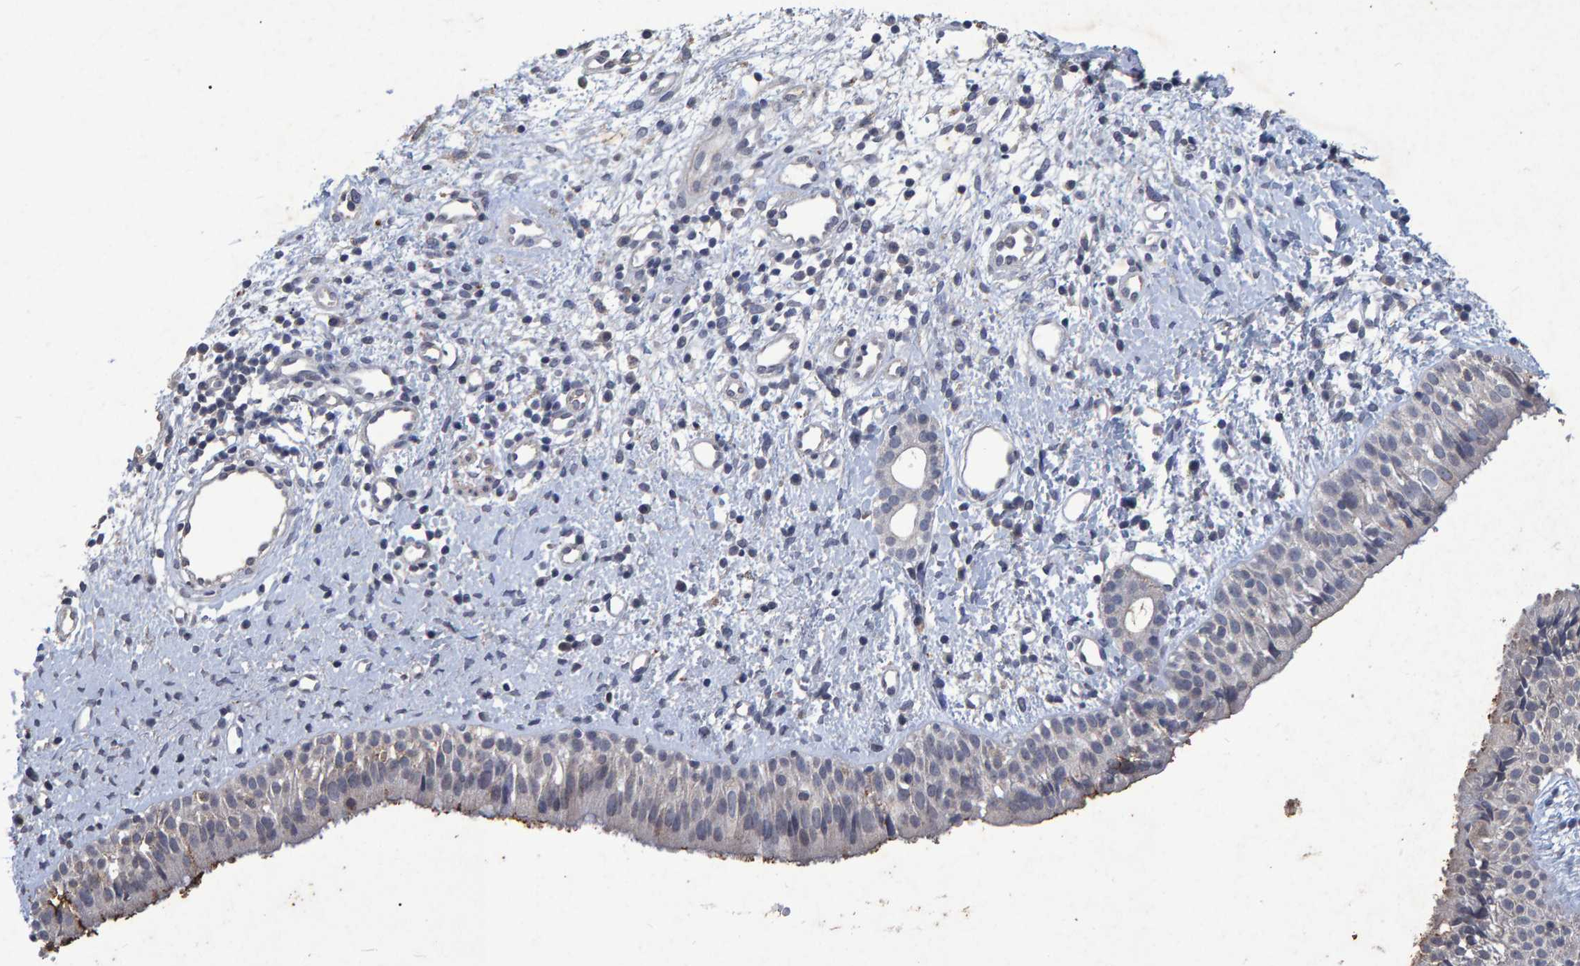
{"staining": {"intensity": "moderate", "quantity": "25%-75%", "location": "cytoplasmic/membranous"}, "tissue": "nasopharynx", "cell_type": "Respiratory epithelial cells", "image_type": "normal", "snomed": [{"axis": "morphology", "description": "Normal tissue, NOS"}, {"axis": "topography", "description": "Nasopharynx"}], "caption": "This image demonstrates IHC staining of normal nasopharynx, with medium moderate cytoplasmic/membranous expression in about 25%-75% of respiratory epithelial cells.", "gene": "GALC", "patient": {"sex": "male", "age": 22}}